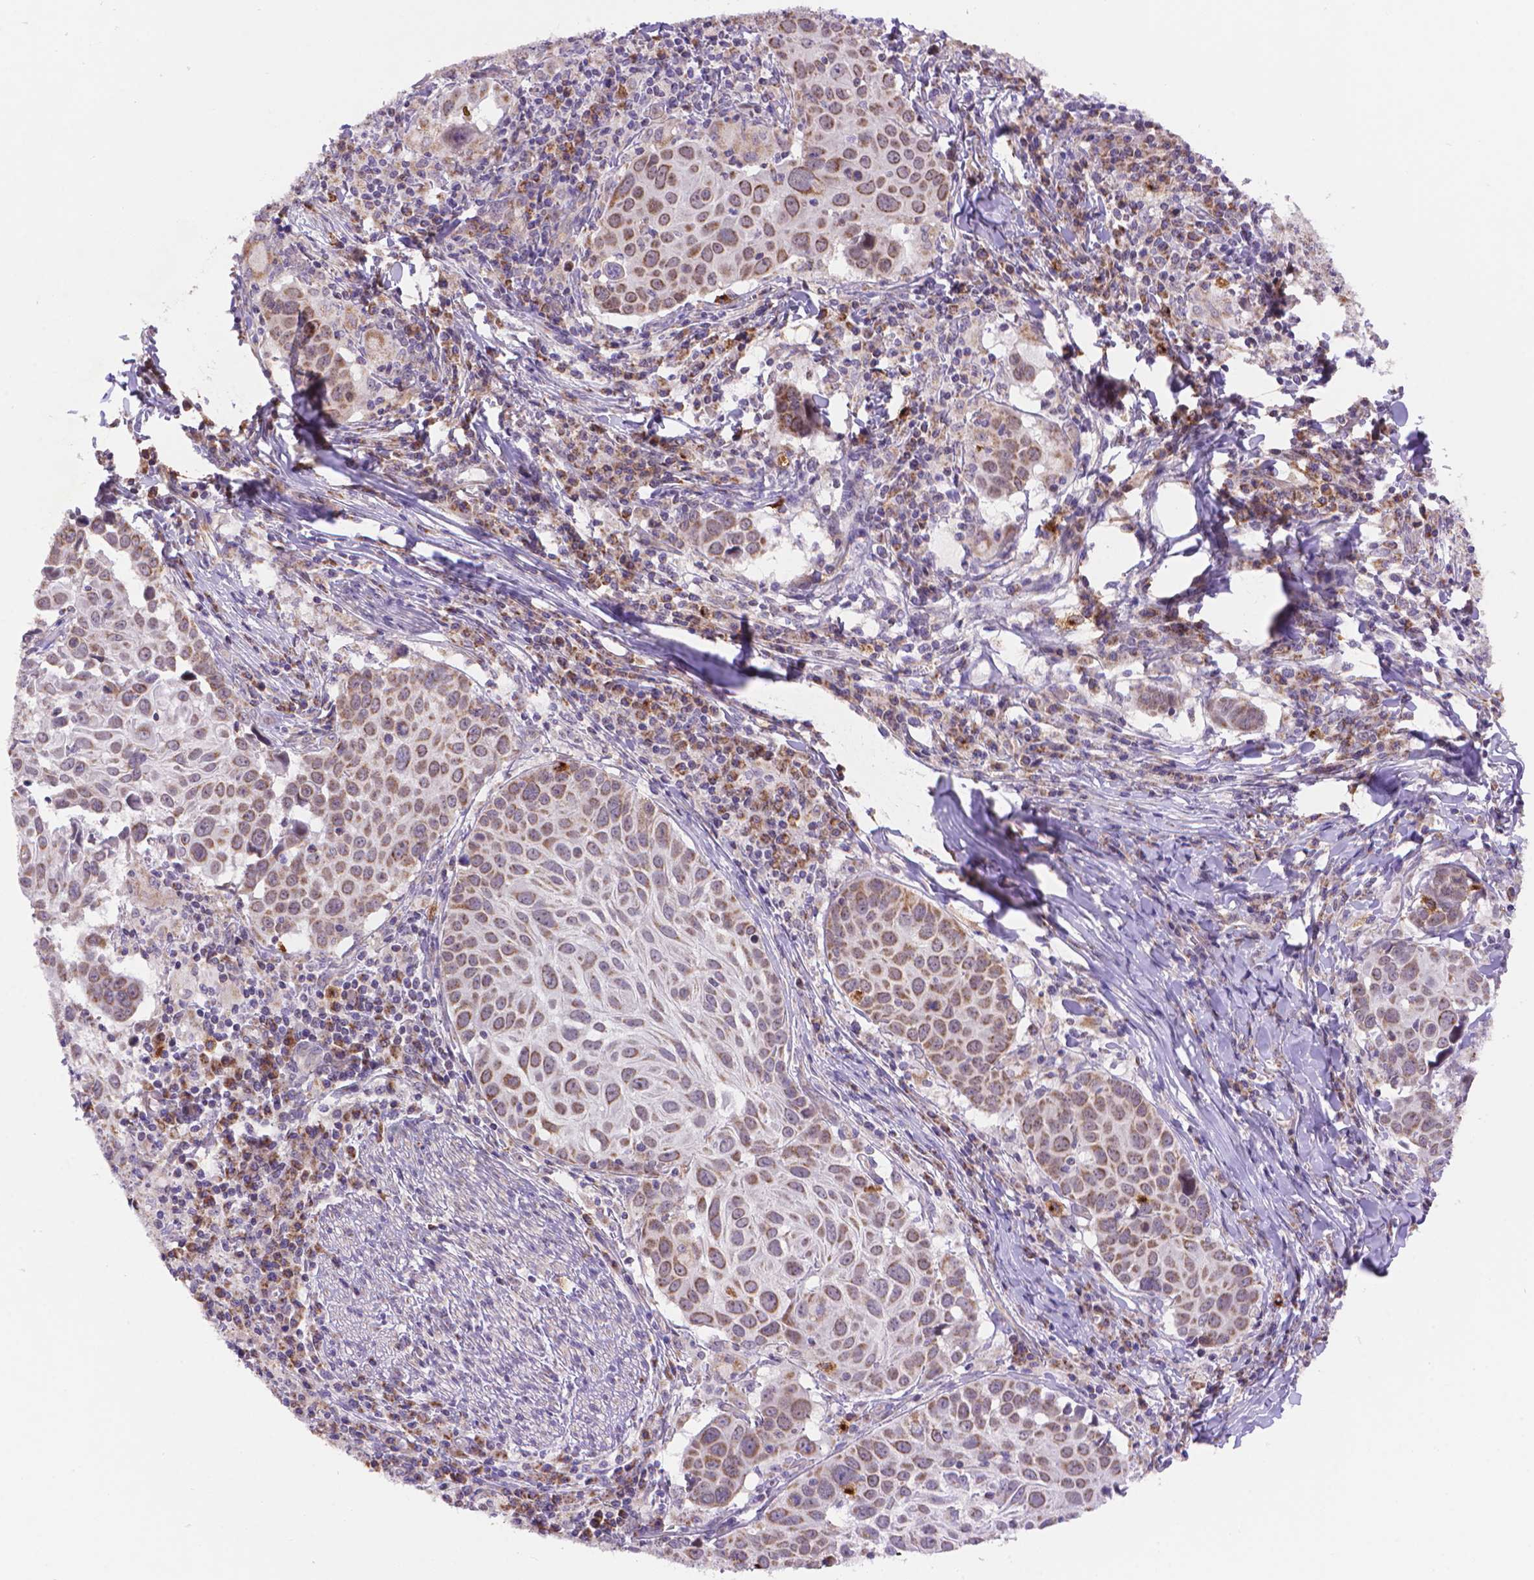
{"staining": {"intensity": "moderate", "quantity": "25%-75%", "location": "cytoplasmic/membranous"}, "tissue": "lung cancer", "cell_type": "Tumor cells", "image_type": "cancer", "snomed": [{"axis": "morphology", "description": "Squamous cell carcinoma, NOS"}, {"axis": "topography", "description": "Lung"}], "caption": "Lung cancer stained with immunohistochemistry displays moderate cytoplasmic/membranous expression in approximately 25%-75% of tumor cells.", "gene": "CYYR1", "patient": {"sex": "male", "age": 57}}